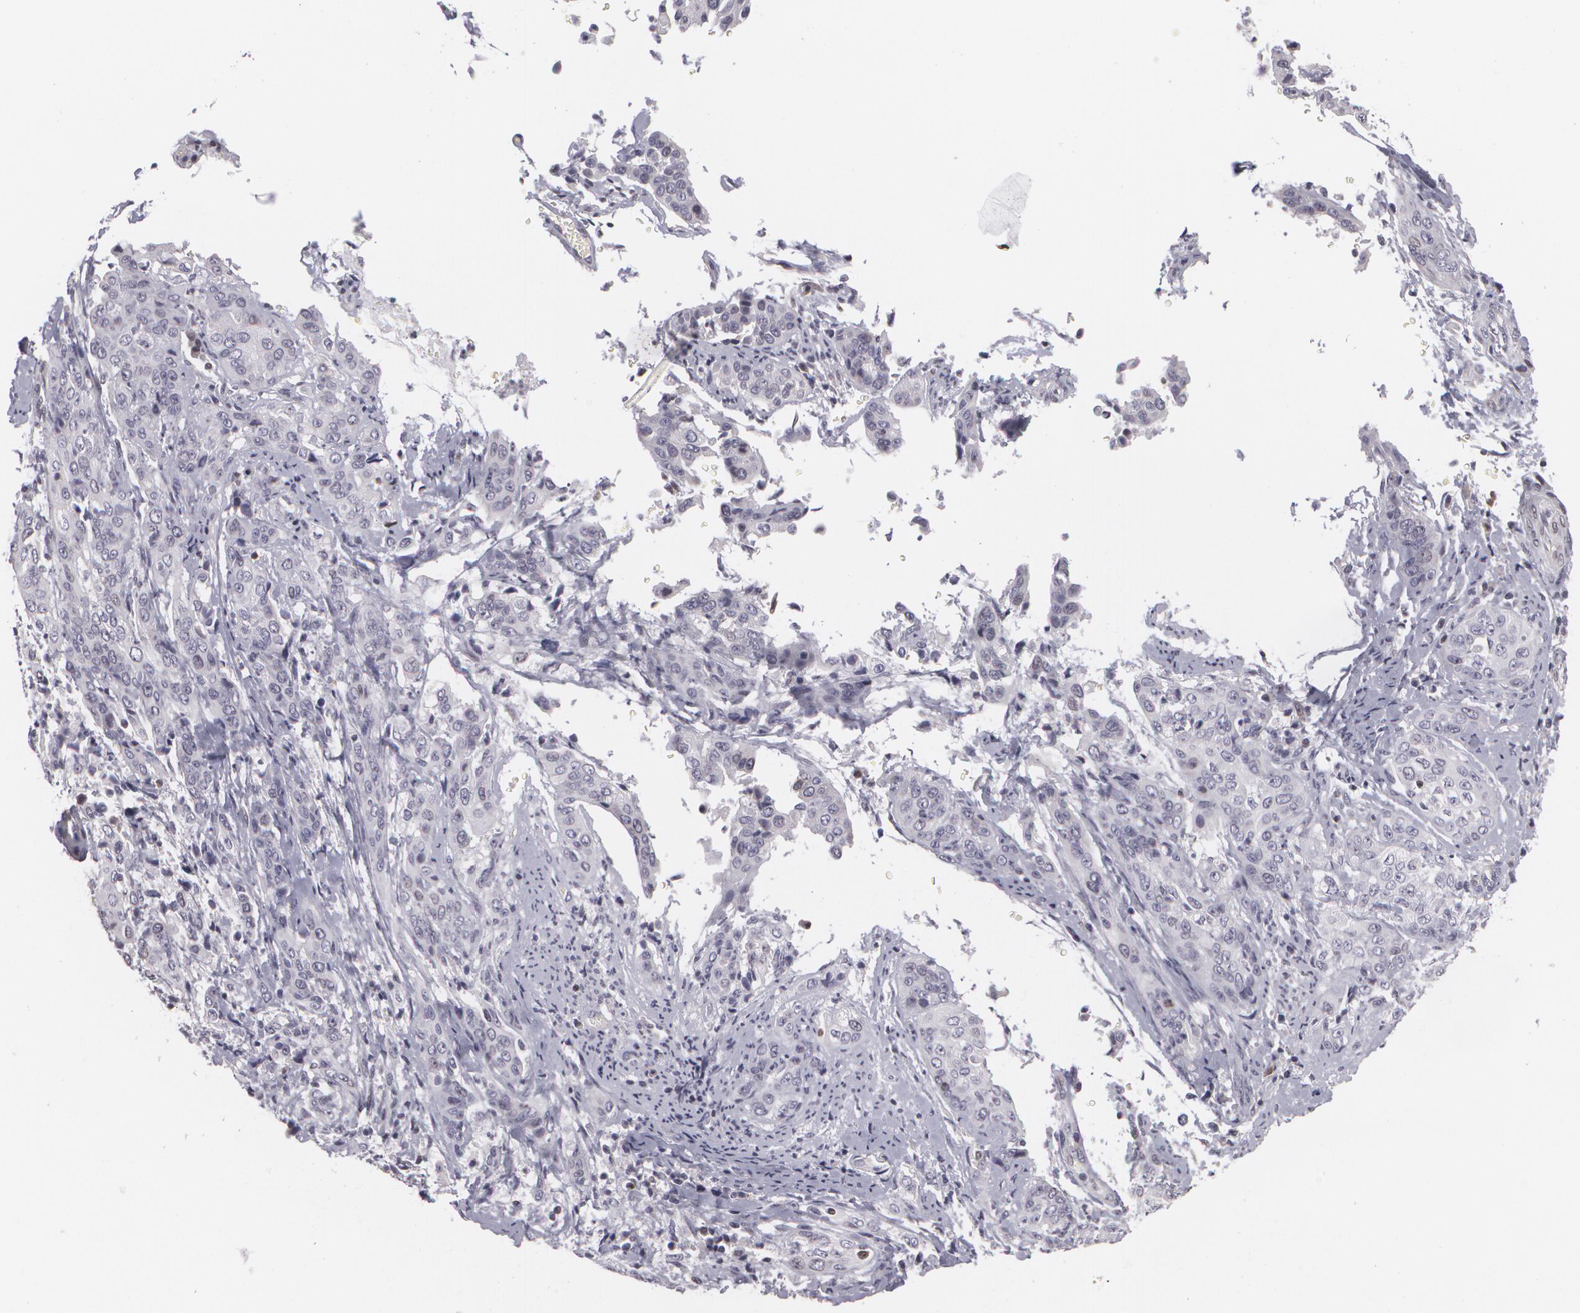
{"staining": {"intensity": "negative", "quantity": "none", "location": "none"}, "tissue": "cervical cancer", "cell_type": "Tumor cells", "image_type": "cancer", "snomed": [{"axis": "morphology", "description": "Squamous cell carcinoma, NOS"}, {"axis": "topography", "description": "Cervix"}], "caption": "Protein analysis of squamous cell carcinoma (cervical) demonstrates no significant staining in tumor cells. Nuclei are stained in blue.", "gene": "ZBTB16", "patient": {"sex": "female", "age": 41}}